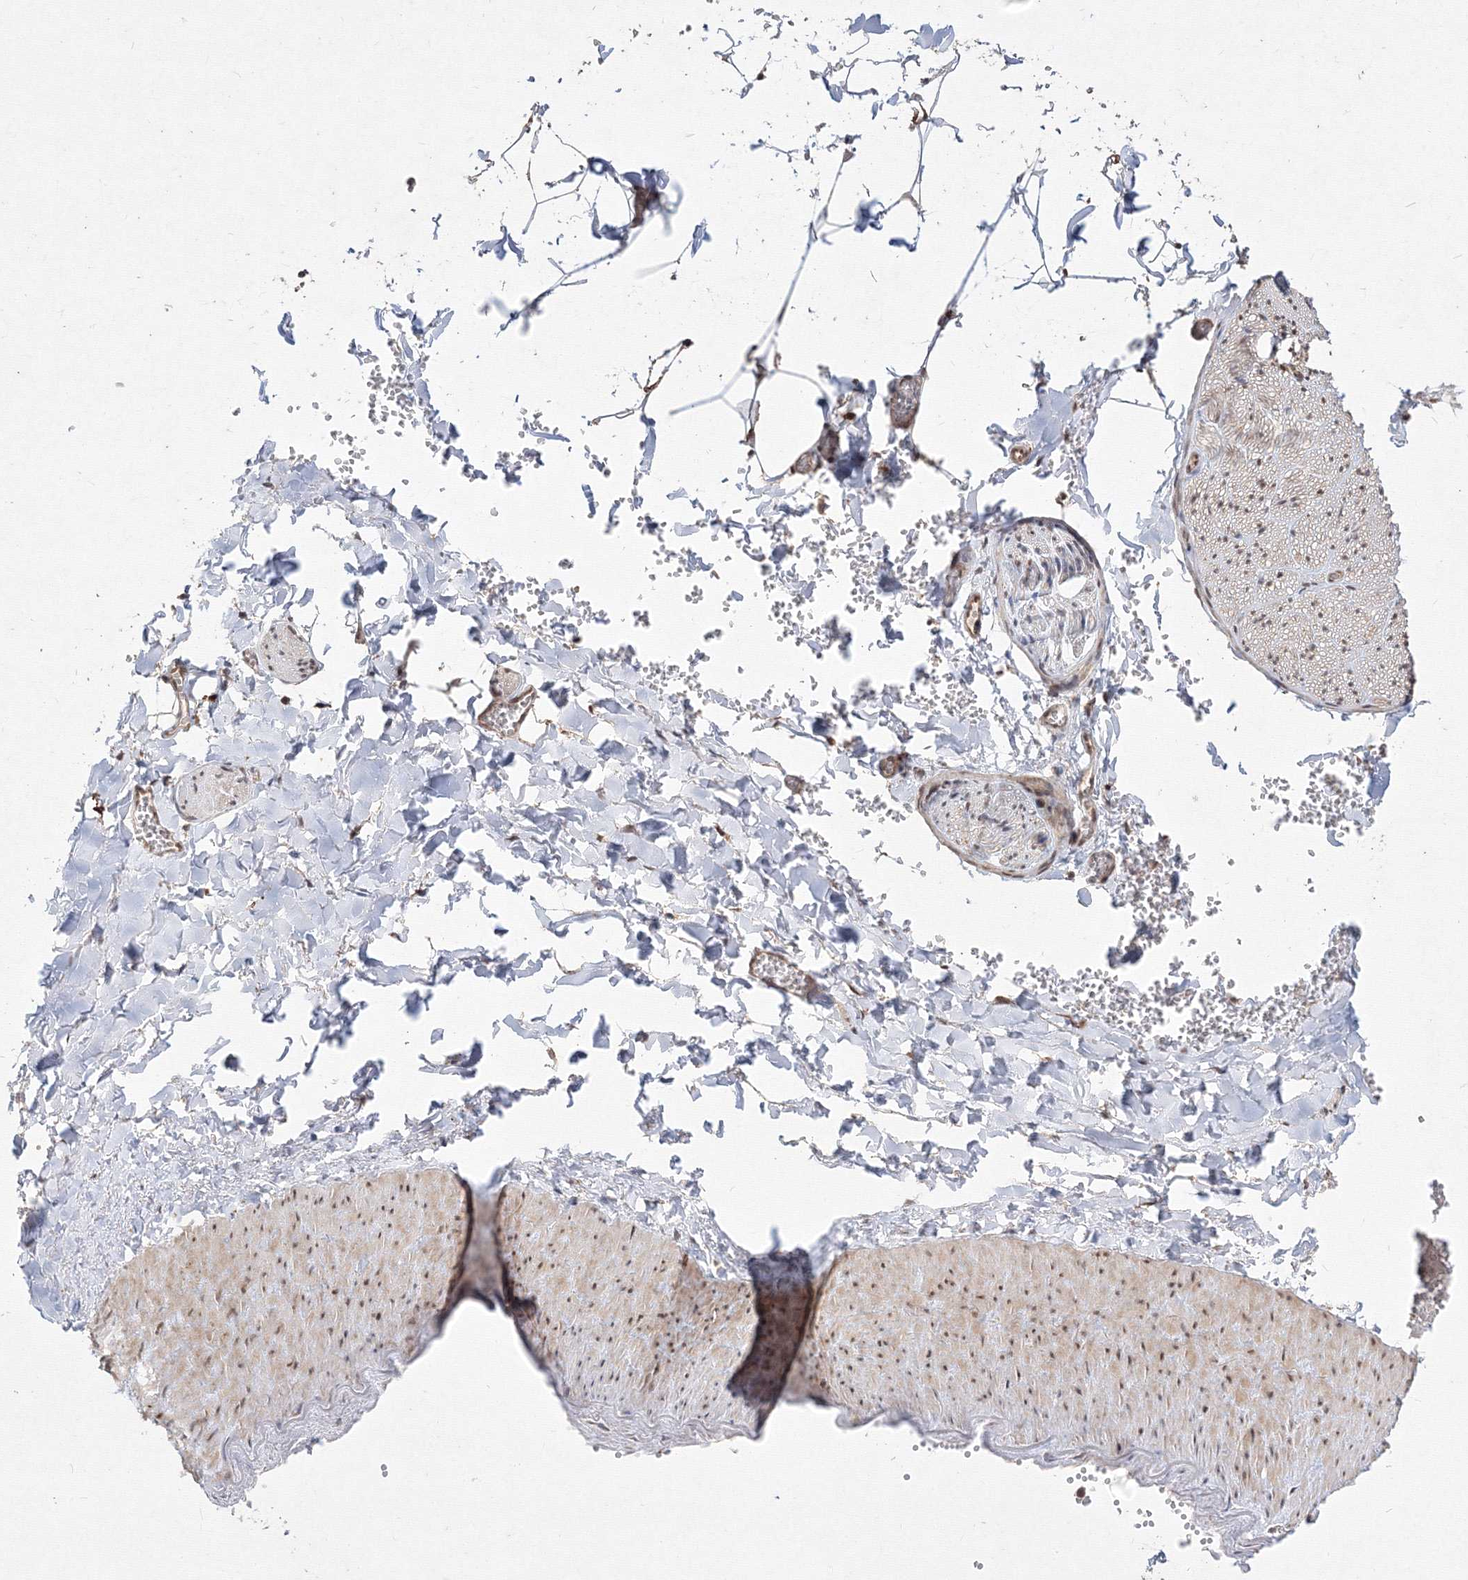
{"staining": {"intensity": "moderate", "quantity": ">75%", "location": "nuclear"}, "tissue": "adipose tissue", "cell_type": "Adipocytes", "image_type": "normal", "snomed": [{"axis": "morphology", "description": "Normal tissue, NOS"}, {"axis": "topography", "description": "Gallbladder"}, {"axis": "topography", "description": "Peripheral nerve tissue"}], "caption": "The image exhibits a brown stain indicating the presence of a protein in the nuclear of adipocytes in adipose tissue. Using DAB (3,3'-diaminobenzidine) (brown) and hematoxylin (blue) stains, captured at high magnification using brightfield microscopy.", "gene": "COPS4", "patient": {"sex": "male", "age": 38}}